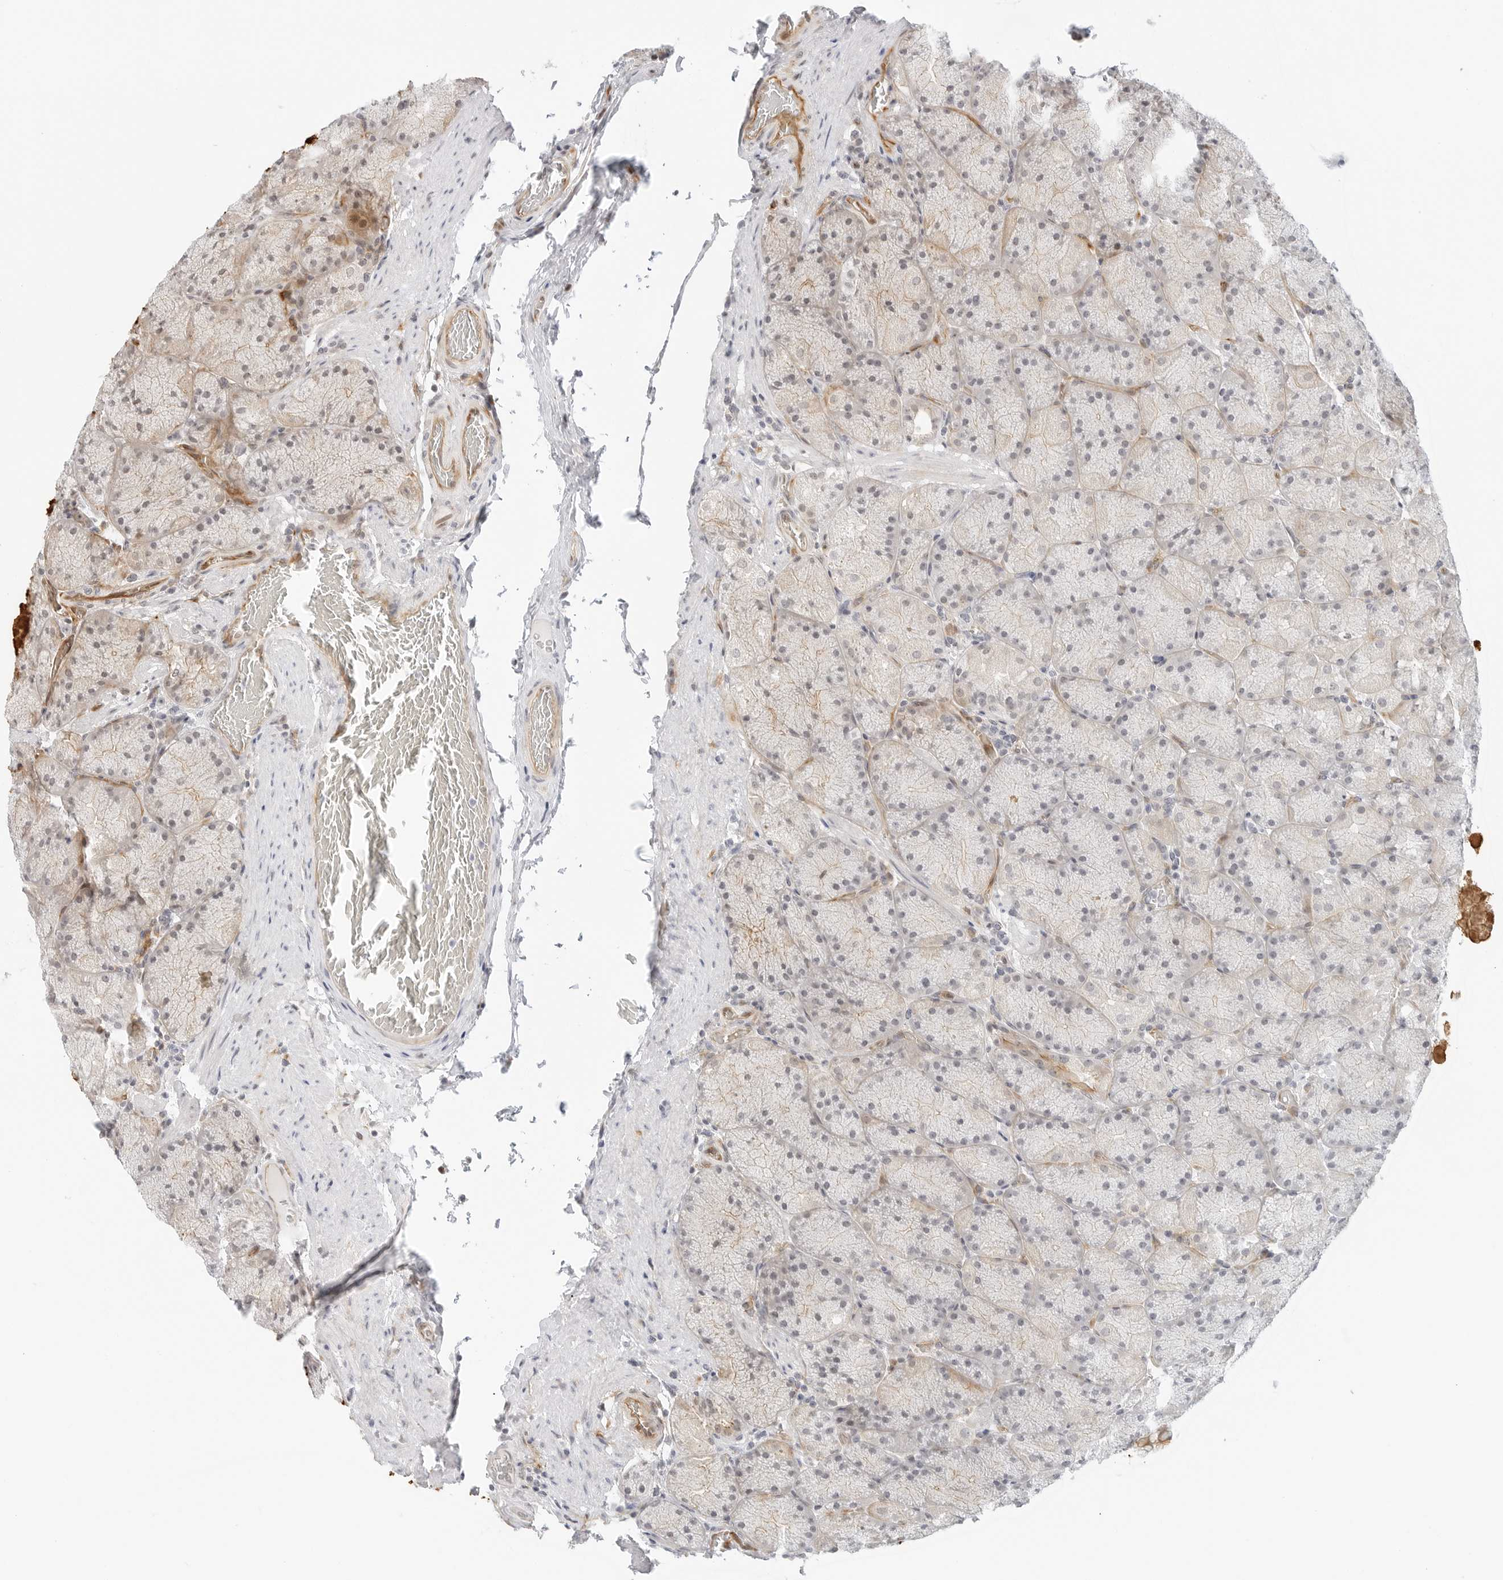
{"staining": {"intensity": "moderate", "quantity": "<25%", "location": "cytoplasmic/membranous,nuclear"}, "tissue": "stomach", "cell_type": "Glandular cells", "image_type": "normal", "snomed": [{"axis": "morphology", "description": "Normal tissue, NOS"}, {"axis": "topography", "description": "Stomach, upper"}, {"axis": "topography", "description": "Stomach"}], "caption": "Protein expression by immunohistochemistry (IHC) reveals moderate cytoplasmic/membranous,nuclear staining in about <25% of glandular cells in normal stomach.", "gene": "ZNF613", "patient": {"sex": "male", "age": 48}}